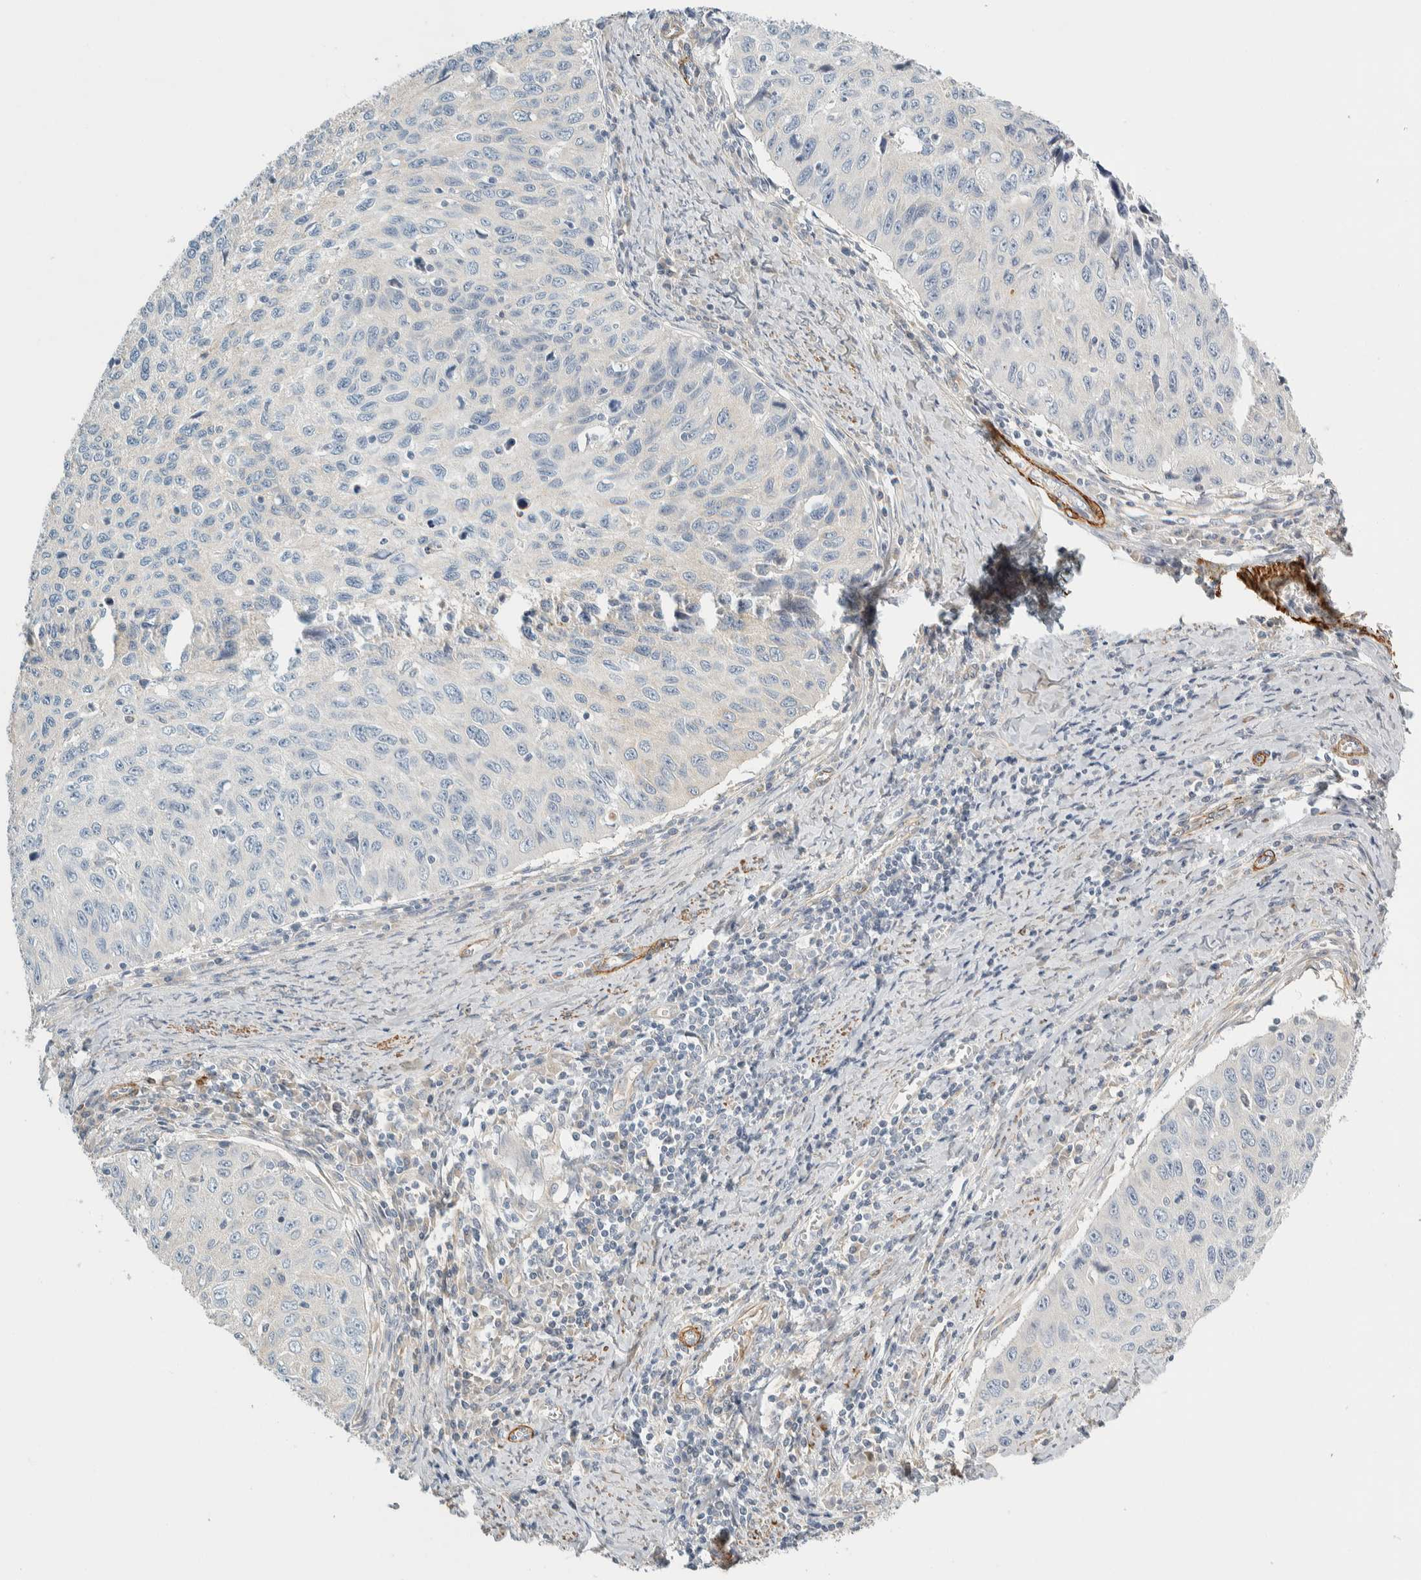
{"staining": {"intensity": "negative", "quantity": "none", "location": "none"}, "tissue": "cervical cancer", "cell_type": "Tumor cells", "image_type": "cancer", "snomed": [{"axis": "morphology", "description": "Squamous cell carcinoma, NOS"}, {"axis": "topography", "description": "Cervix"}], "caption": "DAB immunohistochemical staining of human cervical cancer reveals no significant expression in tumor cells.", "gene": "CDR2", "patient": {"sex": "female", "age": 53}}